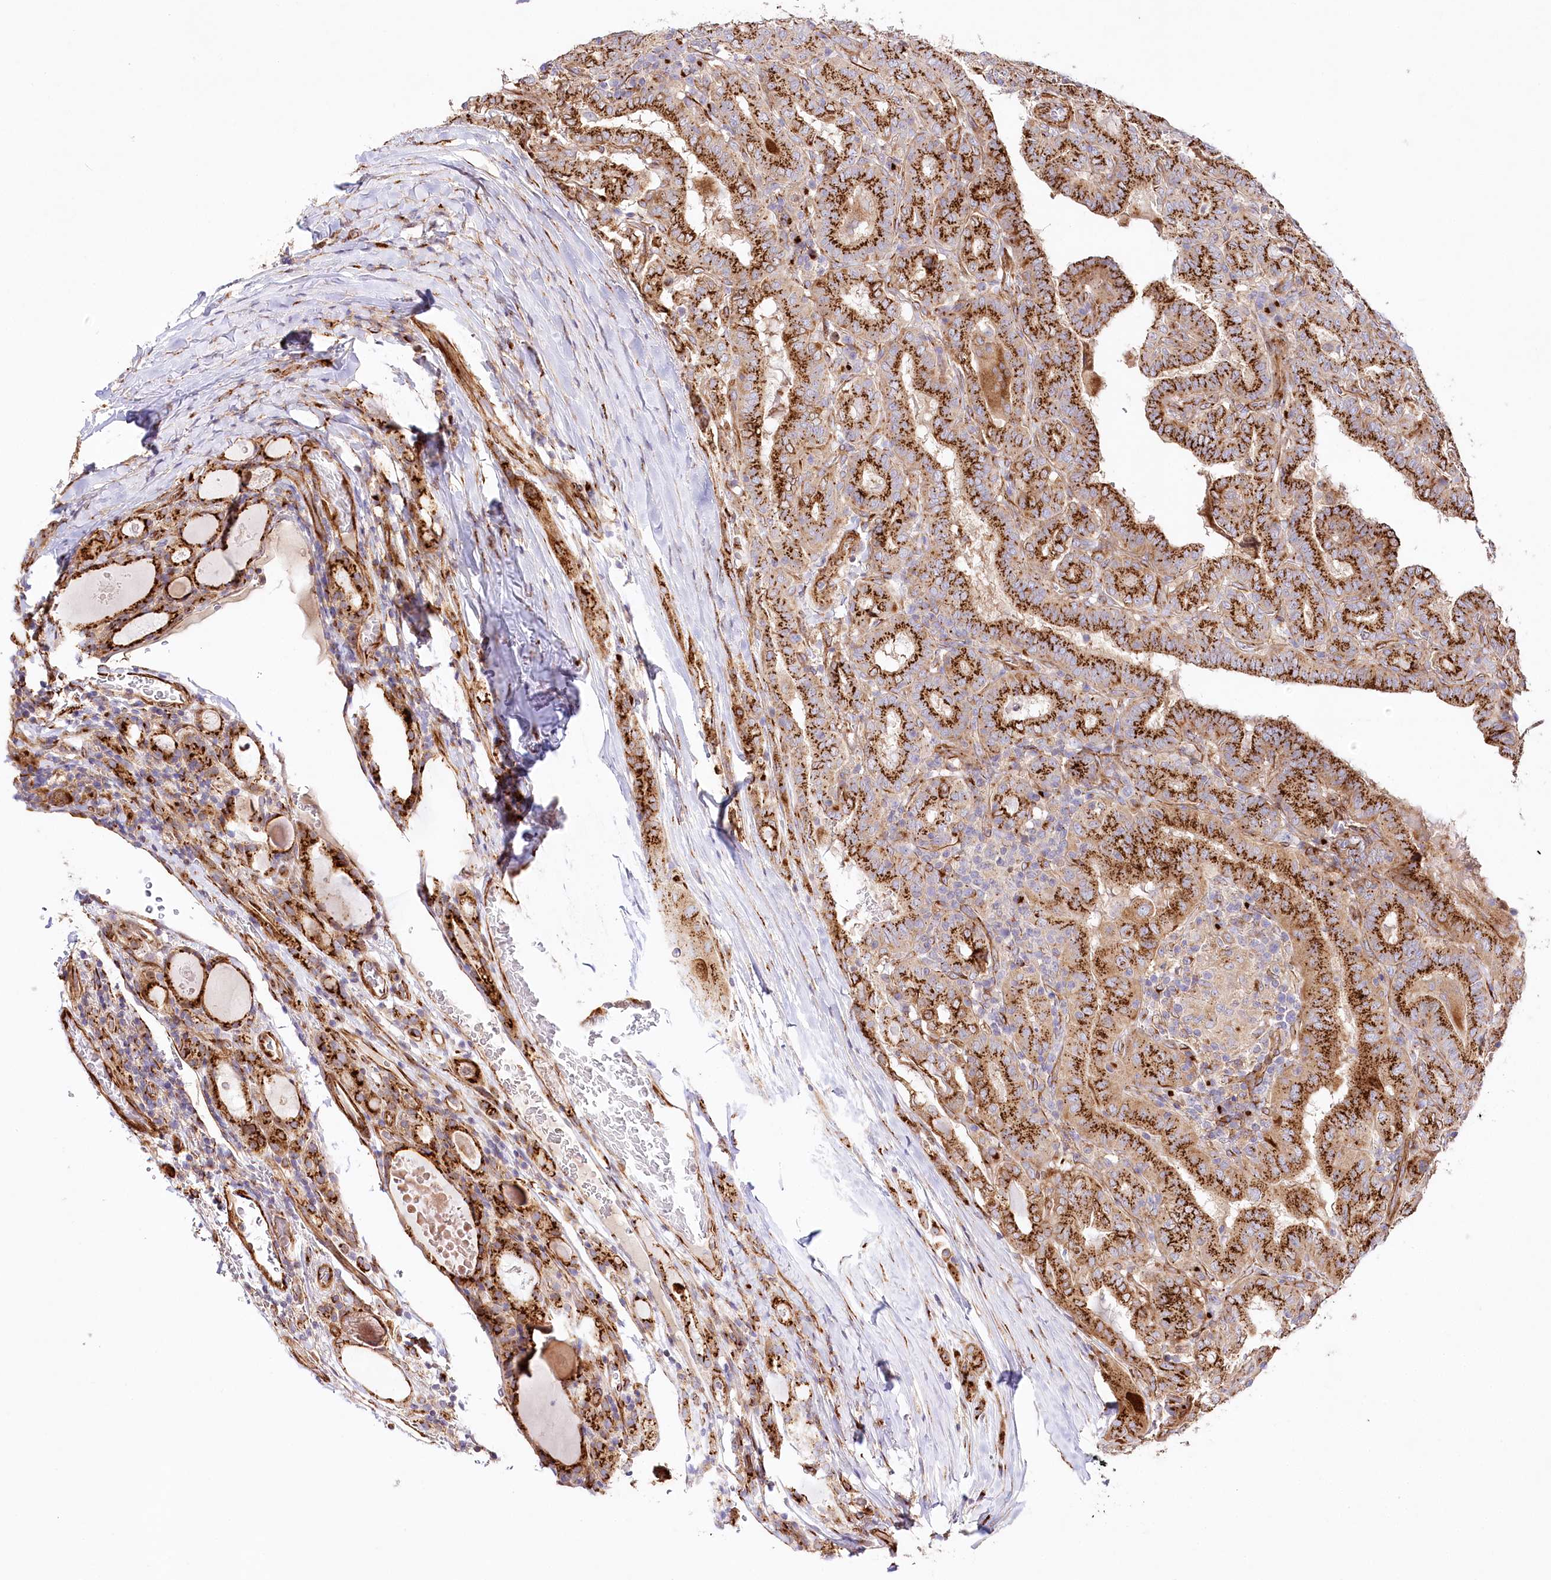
{"staining": {"intensity": "strong", "quantity": ">75%", "location": "cytoplasmic/membranous"}, "tissue": "thyroid cancer", "cell_type": "Tumor cells", "image_type": "cancer", "snomed": [{"axis": "morphology", "description": "Papillary adenocarcinoma, NOS"}, {"axis": "topography", "description": "Thyroid gland"}], "caption": "Thyroid papillary adenocarcinoma tissue displays strong cytoplasmic/membranous expression in approximately >75% of tumor cells Using DAB (3,3'-diaminobenzidine) (brown) and hematoxylin (blue) stains, captured at high magnification using brightfield microscopy.", "gene": "ABRAXAS2", "patient": {"sex": "female", "age": 72}}